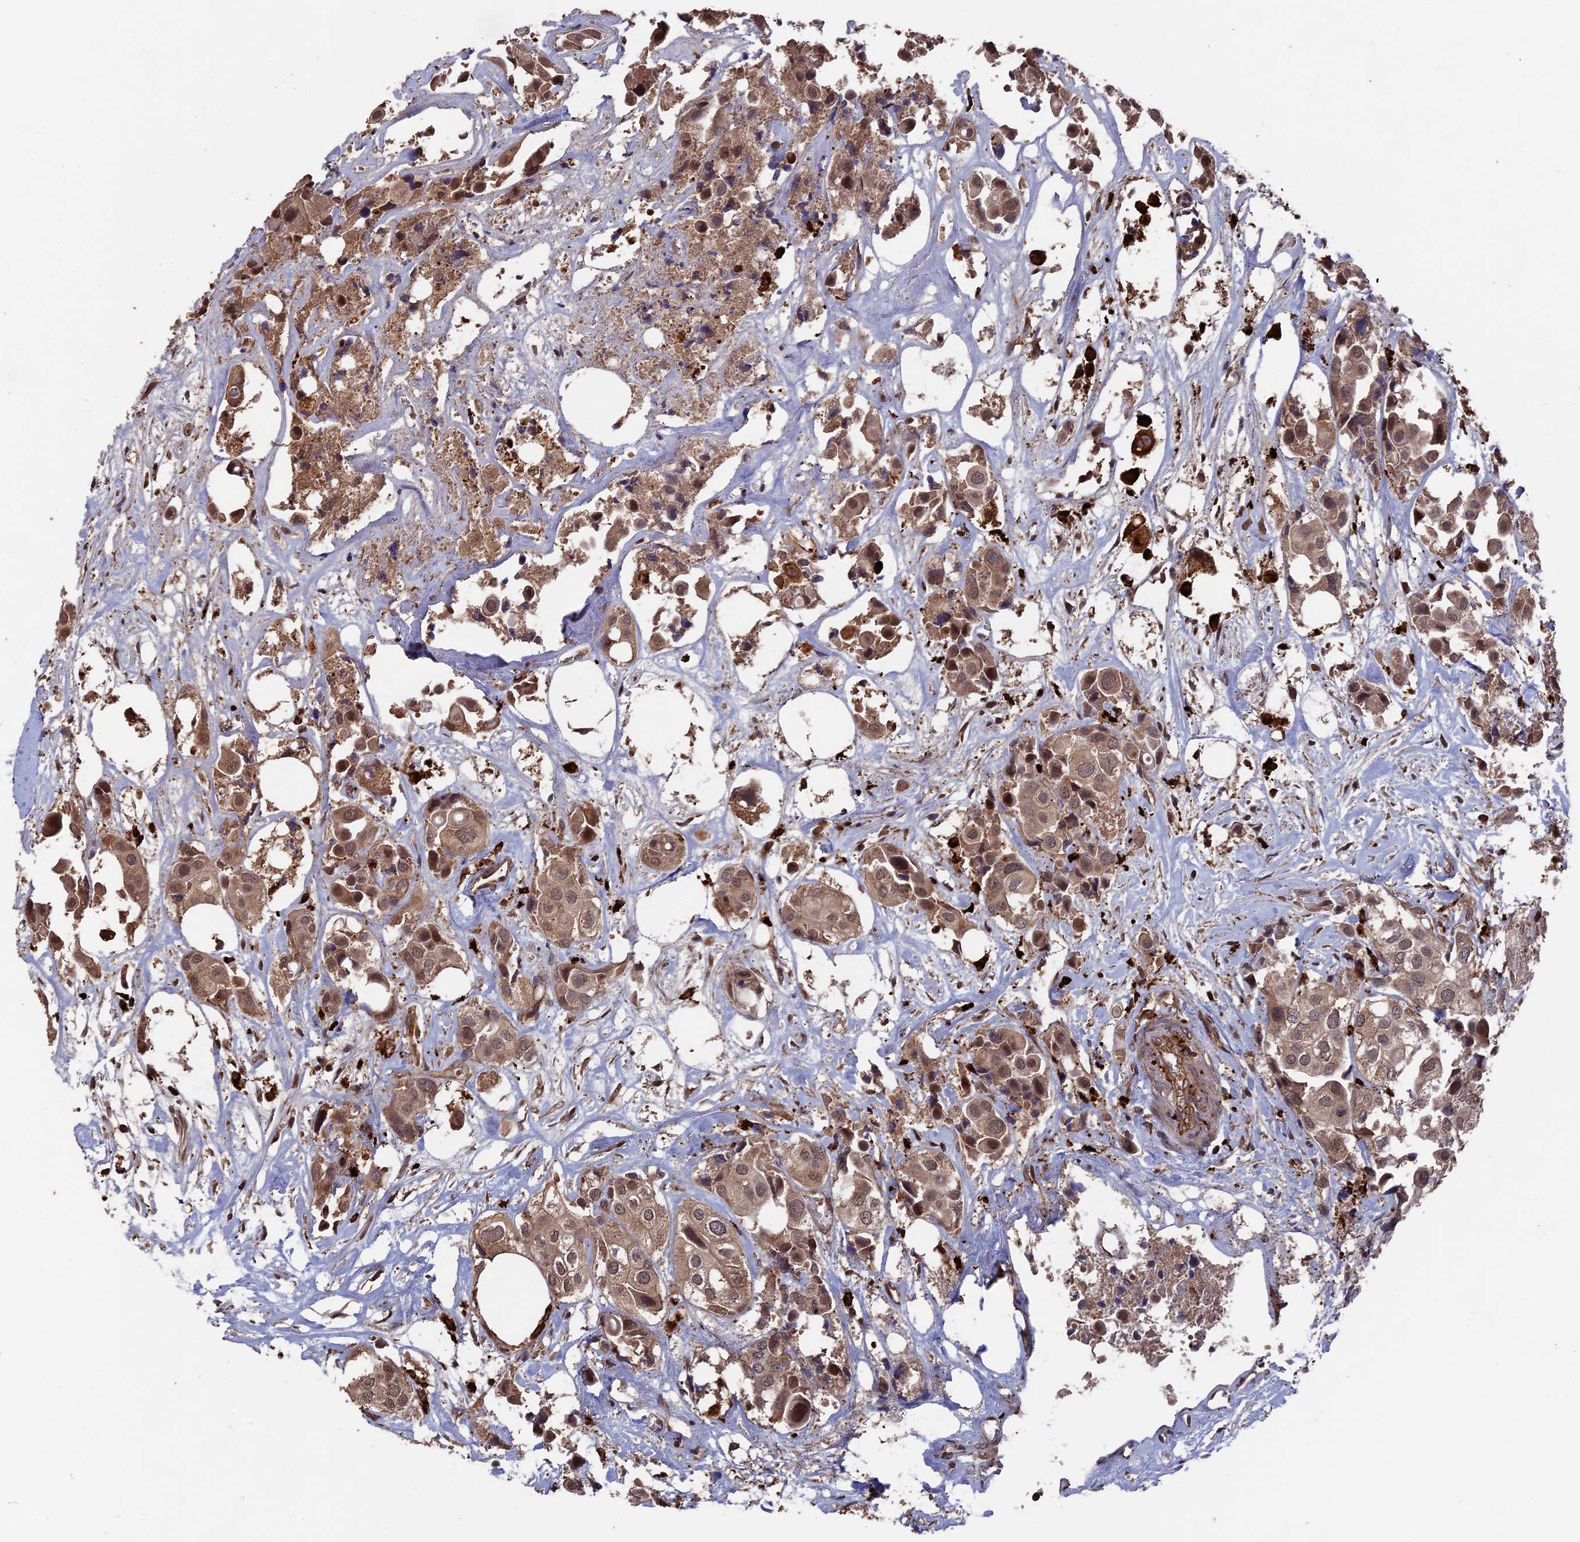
{"staining": {"intensity": "moderate", "quantity": ">75%", "location": "cytoplasmic/membranous,nuclear"}, "tissue": "urothelial cancer", "cell_type": "Tumor cells", "image_type": "cancer", "snomed": [{"axis": "morphology", "description": "Urothelial carcinoma, High grade"}, {"axis": "topography", "description": "Urinary bladder"}], "caption": "Urothelial cancer stained for a protein shows moderate cytoplasmic/membranous and nuclear positivity in tumor cells.", "gene": "TELO2", "patient": {"sex": "male", "age": 64}}